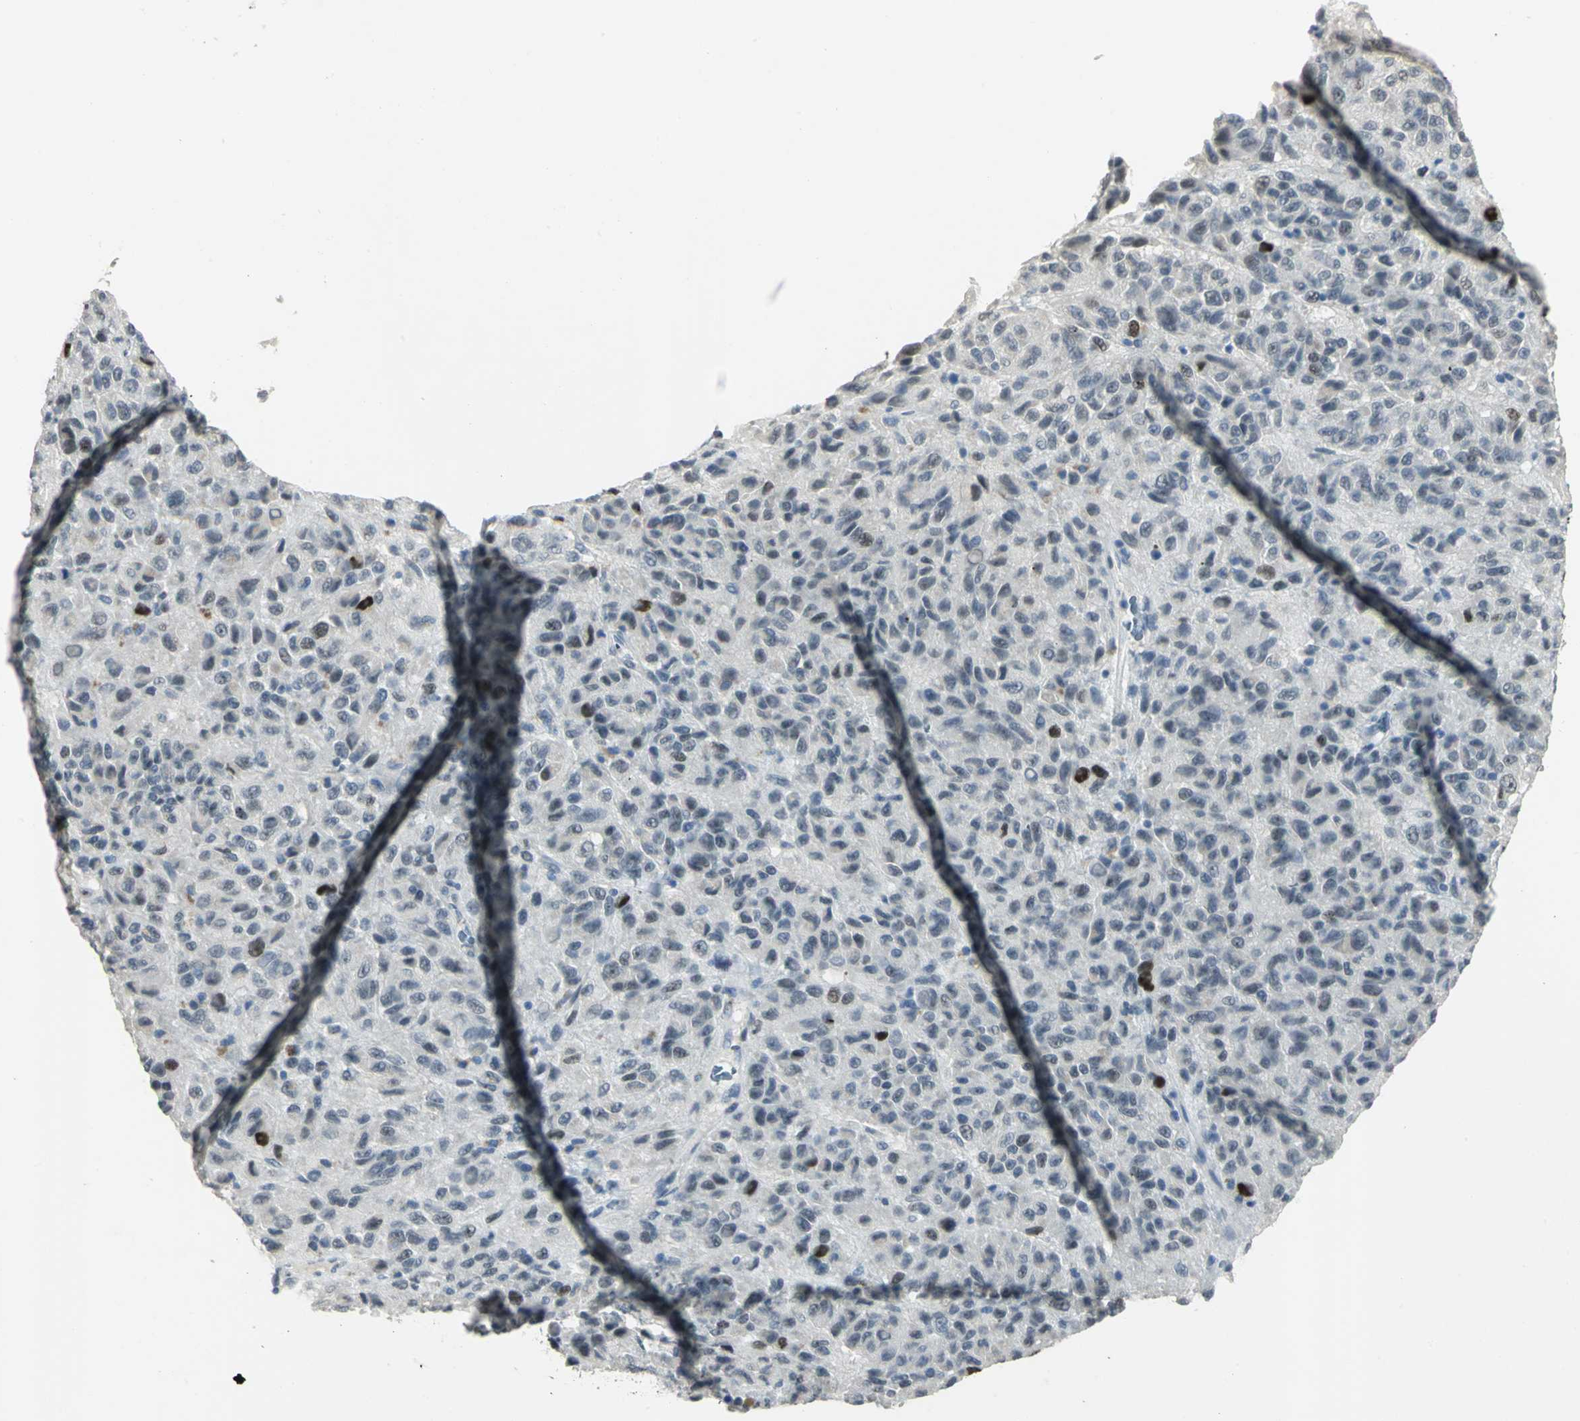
{"staining": {"intensity": "moderate", "quantity": "<25%", "location": "nuclear"}, "tissue": "melanoma", "cell_type": "Tumor cells", "image_type": "cancer", "snomed": [{"axis": "morphology", "description": "Malignant melanoma, Metastatic site"}, {"axis": "topography", "description": "Lung"}], "caption": "About <25% of tumor cells in melanoma display moderate nuclear protein positivity as visualized by brown immunohistochemical staining.", "gene": "BCL6", "patient": {"sex": "male", "age": 64}}